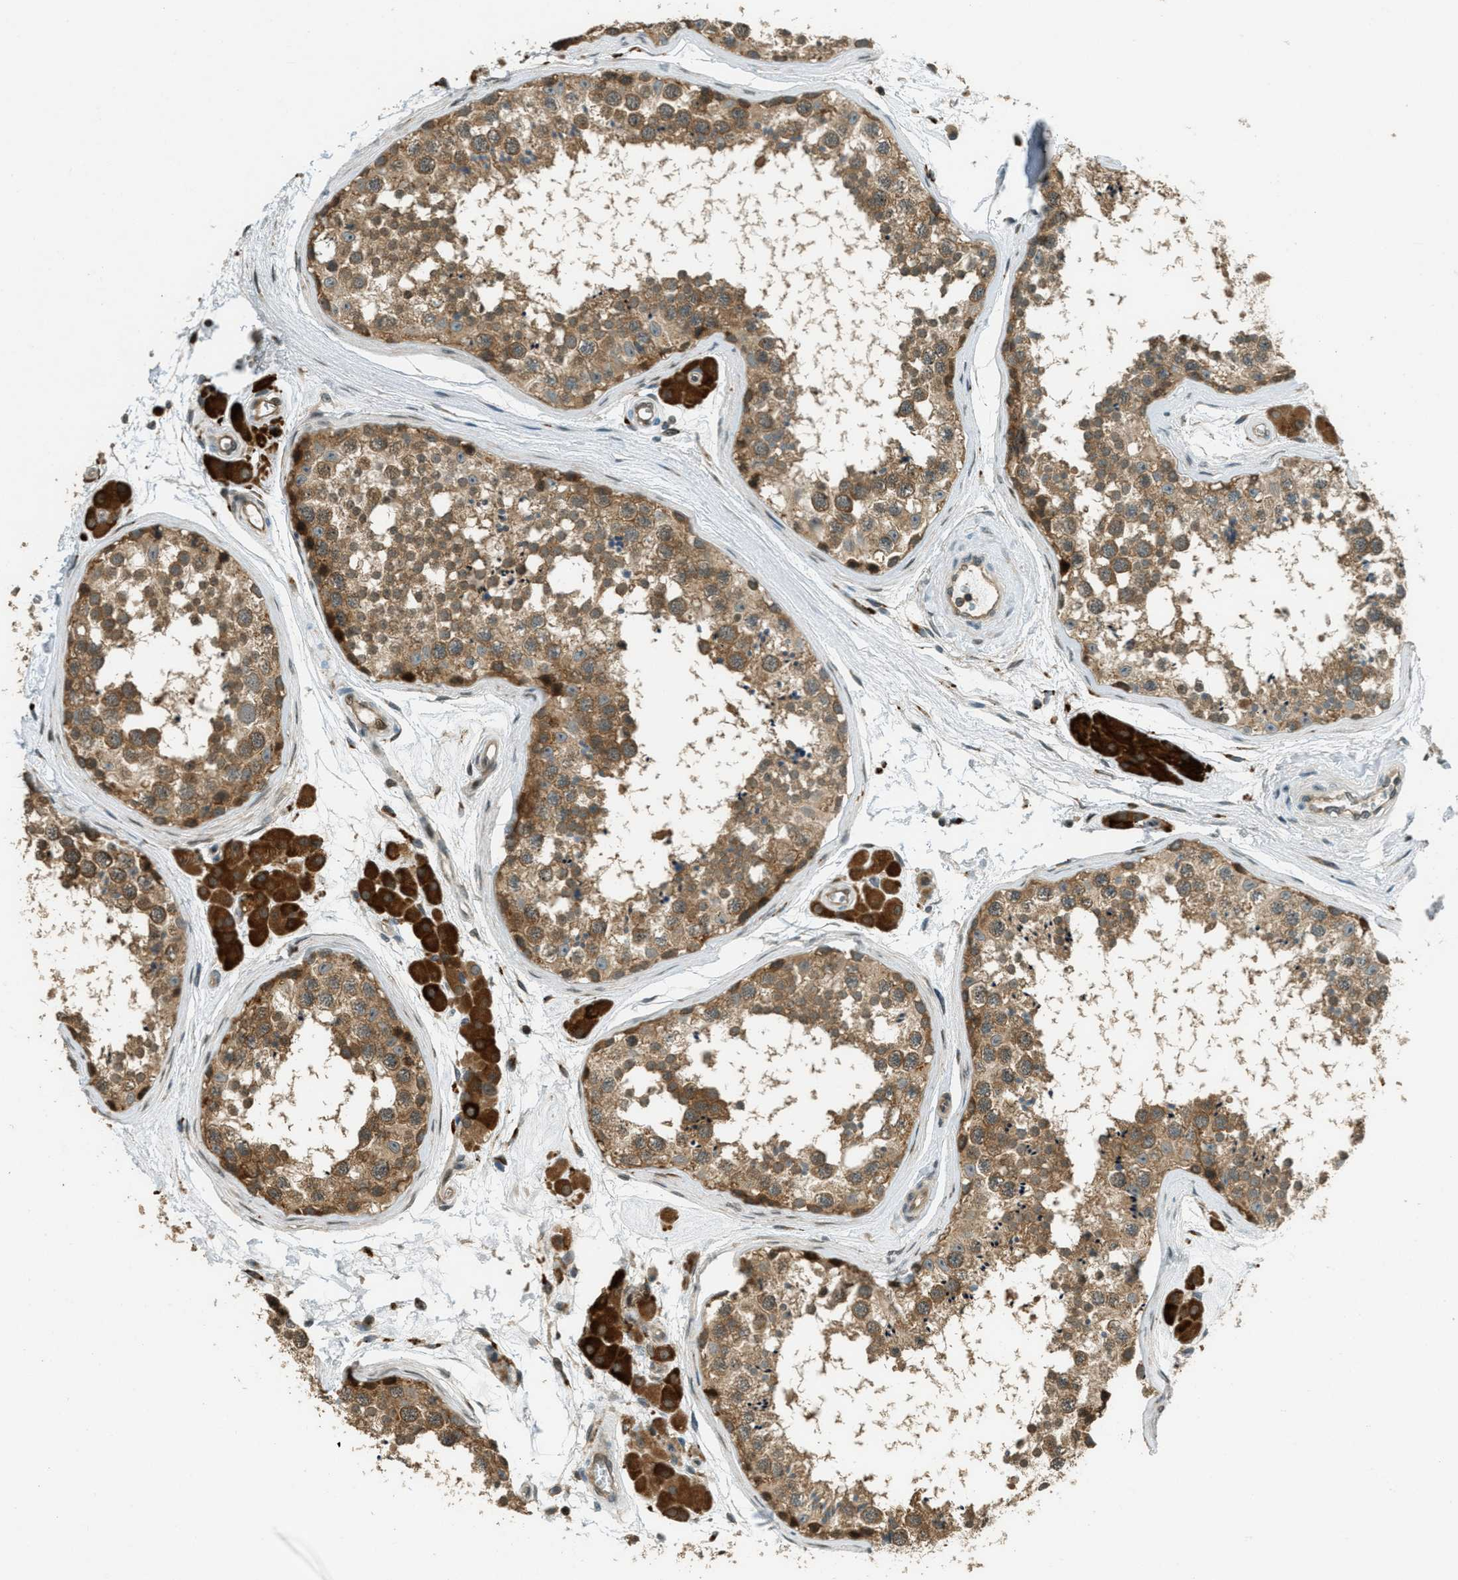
{"staining": {"intensity": "moderate", "quantity": ">75%", "location": "cytoplasmic/membranous"}, "tissue": "testis", "cell_type": "Cells in seminiferous ducts", "image_type": "normal", "snomed": [{"axis": "morphology", "description": "Normal tissue, NOS"}, {"axis": "topography", "description": "Testis"}], "caption": "An image of human testis stained for a protein shows moderate cytoplasmic/membranous brown staining in cells in seminiferous ducts.", "gene": "PTPN23", "patient": {"sex": "male", "age": 56}}